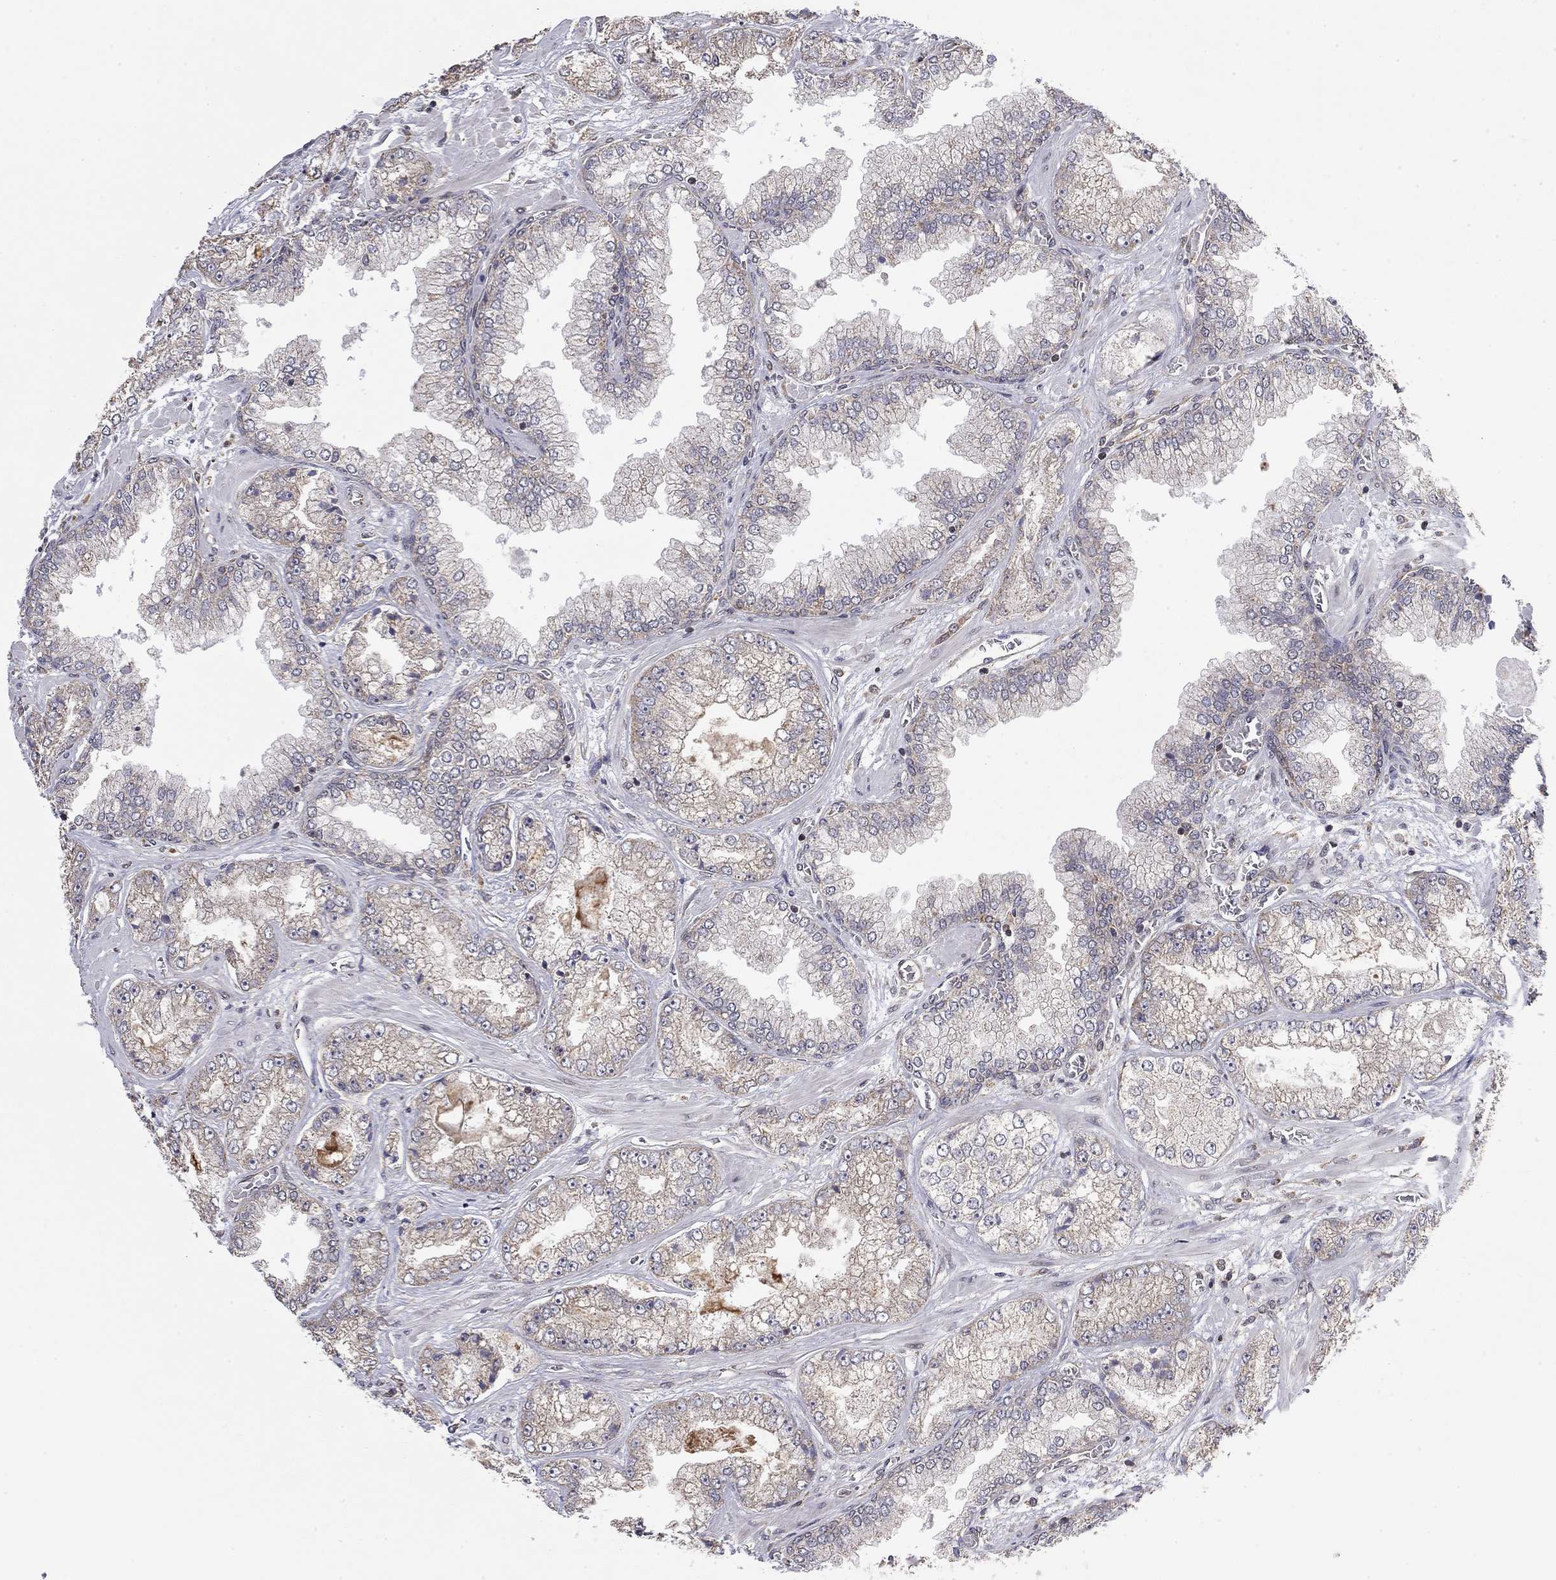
{"staining": {"intensity": "negative", "quantity": "none", "location": "none"}, "tissue": "prostate cancer", "cell_type": "Tumor cells", "image_type": "cancer", "snomed": [{"axis": "morphology", "description": "Adenocarcinoma, Low grade"}, {"axis": "topography", "description": "Prostate"}], "caption": "Protein analysis of prostate cancer reveals no significant staining in tumor cells.", "gene": "TDP1", "patient": {"sex": "male", "age": 57}}